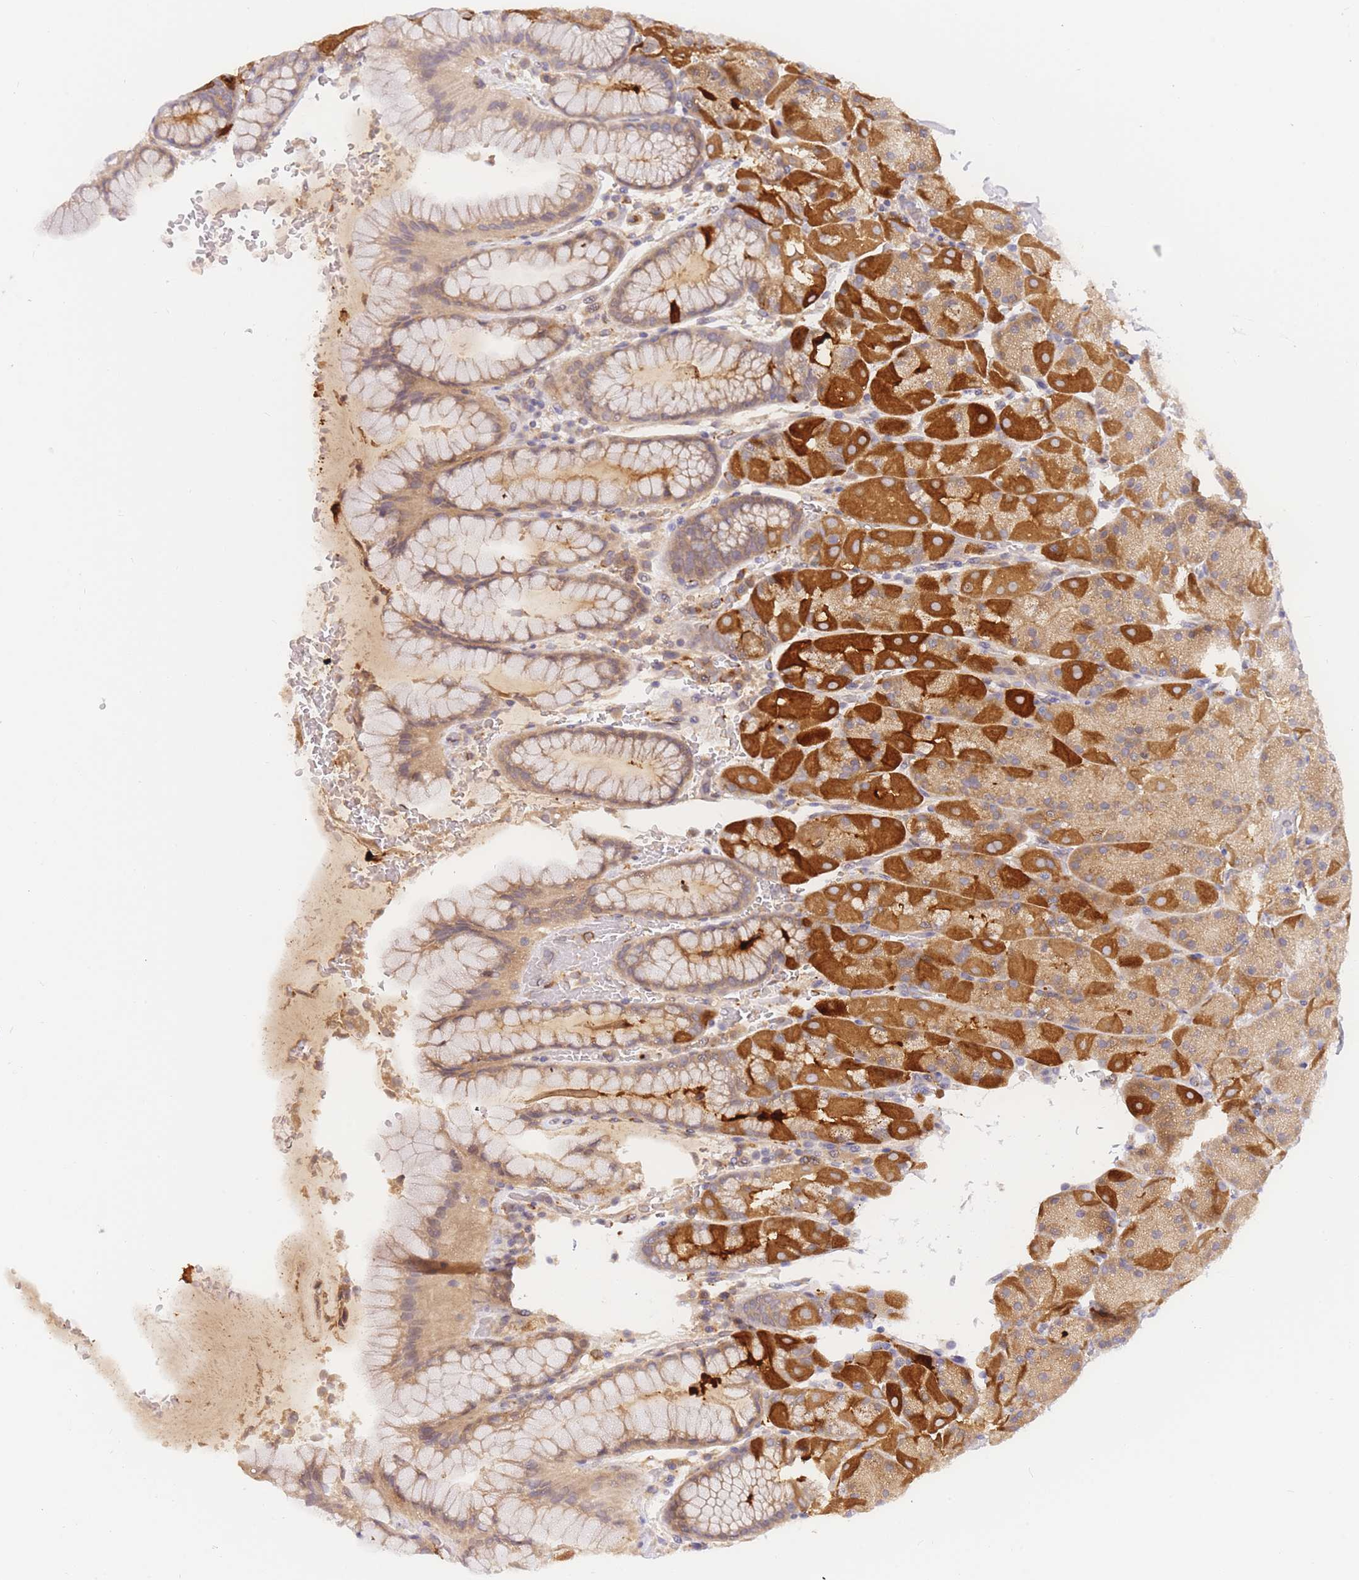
{"staining": {"intensity": "strong", "quantity": "25%-75%", "location": "cytoplasmic/membranous"}, "tissue": "stomach", "cell_type": "Glandular cells", "image_type": "normal", "snomed": [{"axis": "morphology", "description": "Normal tissue, NOS"}, {"axis": "topography", "description": "Stomach, upper"}, {"axis": "topography", "description": "Stomach, lower"}], "caption": "Strong cytoplasmic/membranous protein positivity is identified in about 25%-75% of glandular cells in stomach. Ihc stains the protein of interest in brown and the nuclei are stained blue.", "gene": "ZNF577", "patient": {"sex": "male", "age": 67}}